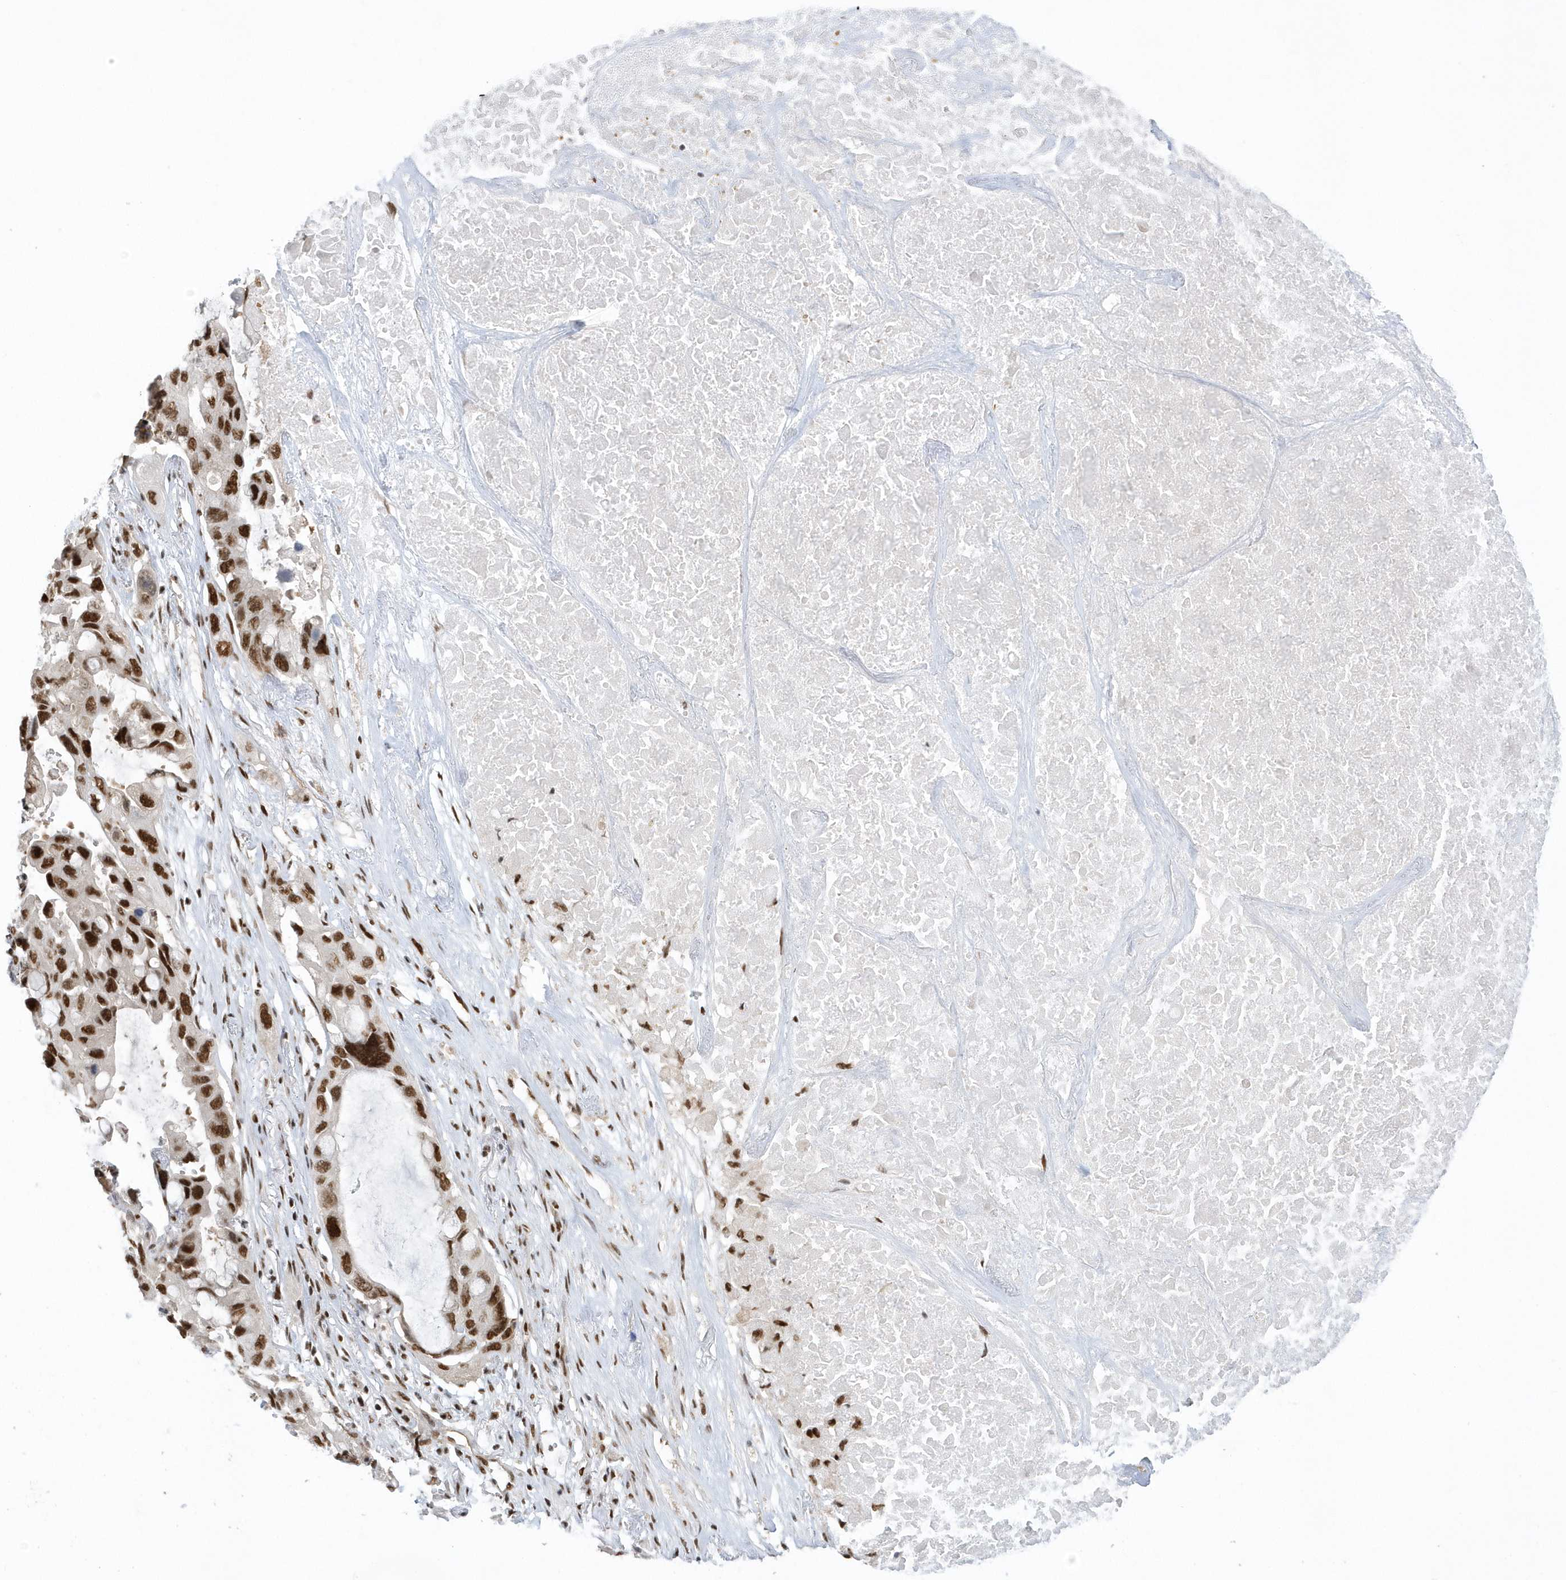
{"staining": {"intensity": "strong", "quantity": ">75%", "location": "nuclear"}, "tissue": "lung cancer", "cell_type": "Tumor cells", "image_type": "cancer", "snomed": [{"axis": "morphology", "description": "Squamous cell carcinoma, NOS"}, {"axis": "topography", "description": "Lung"}], "caption": "Human lung squamous cell carcinoma stained with a brown dye reveals strong nuclear positive staining in approximately >75% of tumor cells.", "gene": "SEPHS1", "patient": {"sex": "female", "age": 73}}